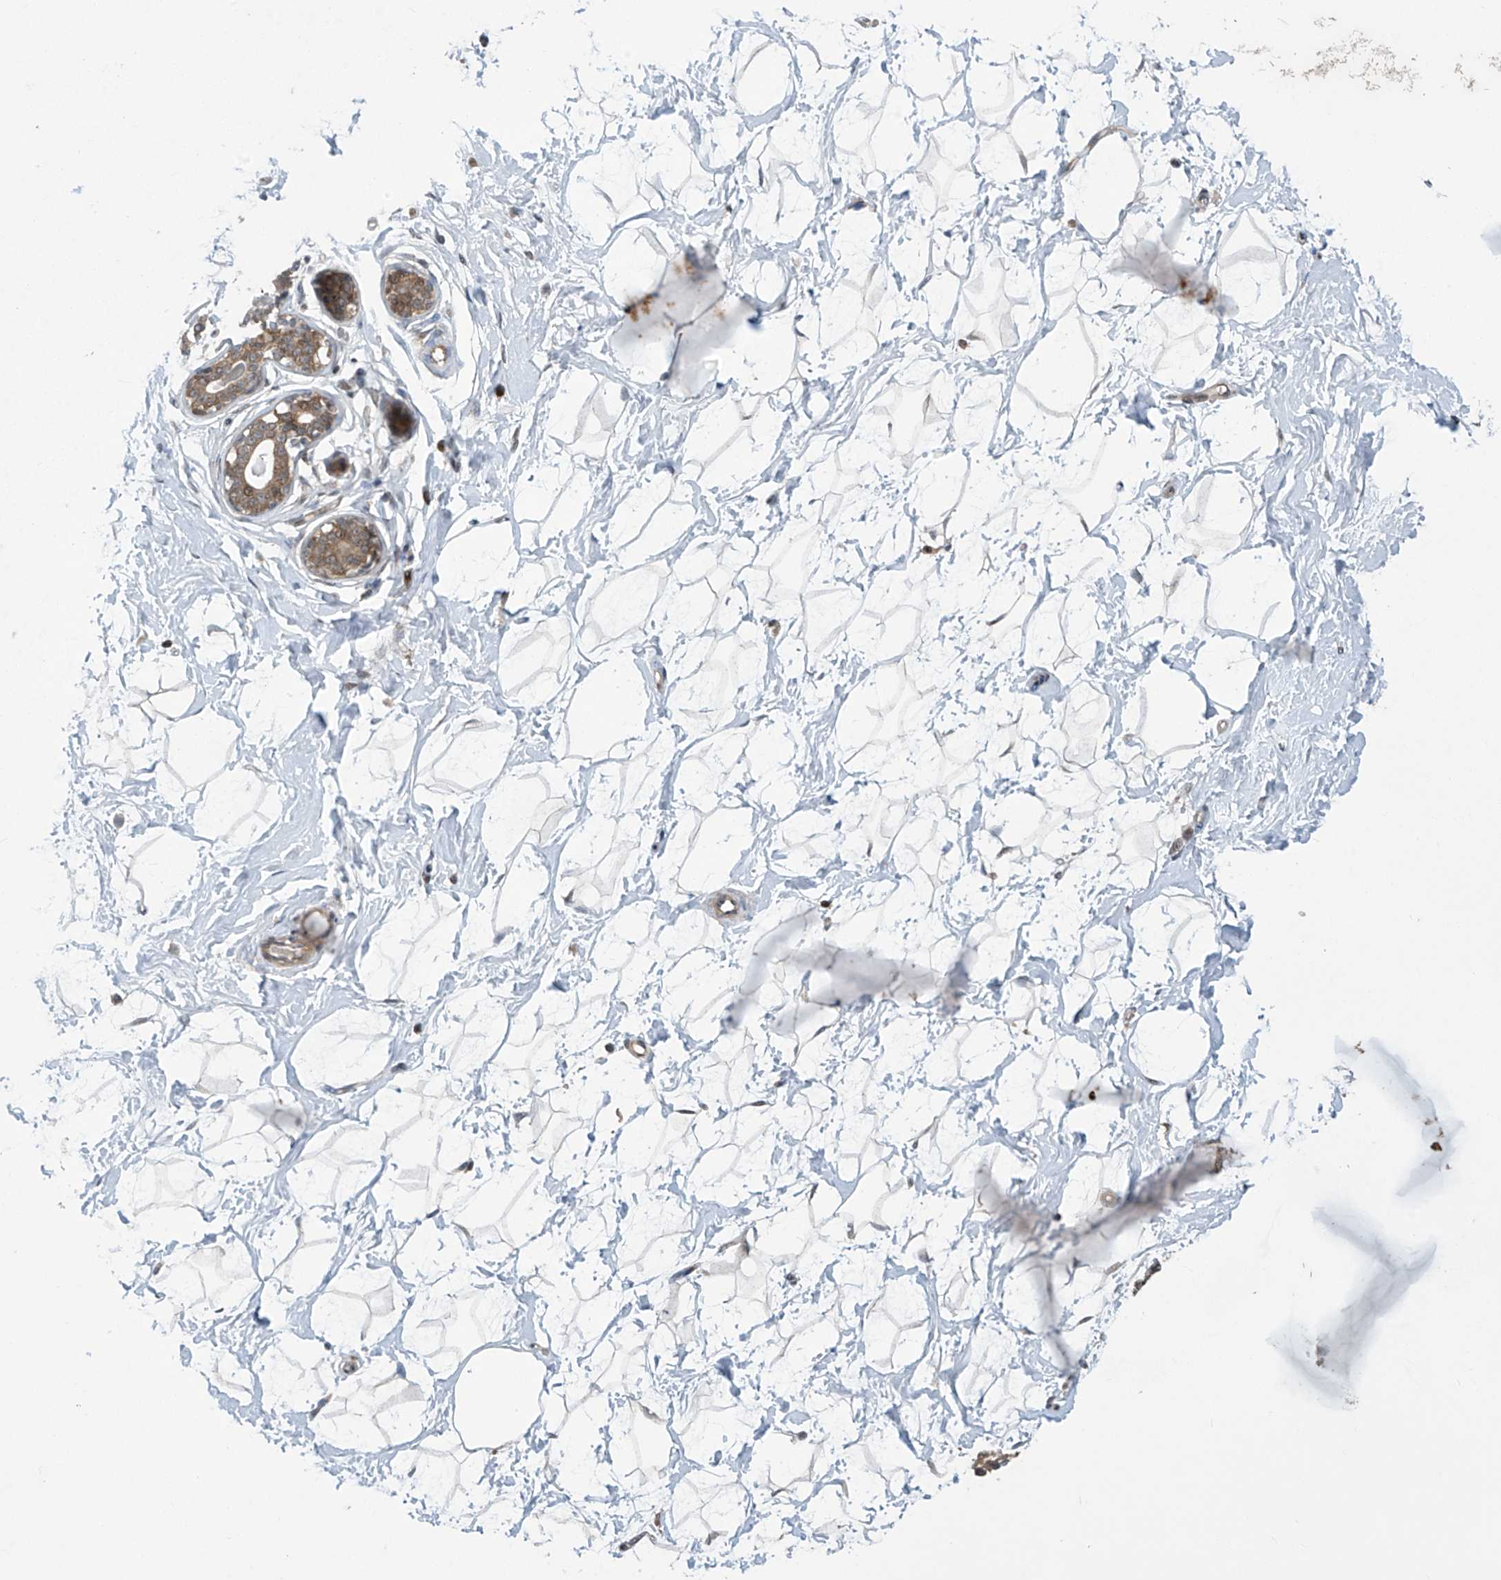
{"staining": {"intensity": "moderate", "quantity": ">75%", "location": "cytoplasmic/membranous,nuclear"}, "tissue": "breast", "cell_type": "Adipocytes", "image_type": "normal", "snomed": [{"axis": "morphology", "description": "Normal tissue, NOS"}, {"axis": "morphology", "description": "Adenoma, NOS"}, {"axis": "topography", "description": "Breast"}], "caption": "Normal breast was stained to show a protein in brown. There is medium levels of moderate cytoplasmic/membranous,nuclear expression in approximately >75% of adipocytes.", "gene": "ABHD13", "patient": {"sex": "female", "age": 23}}